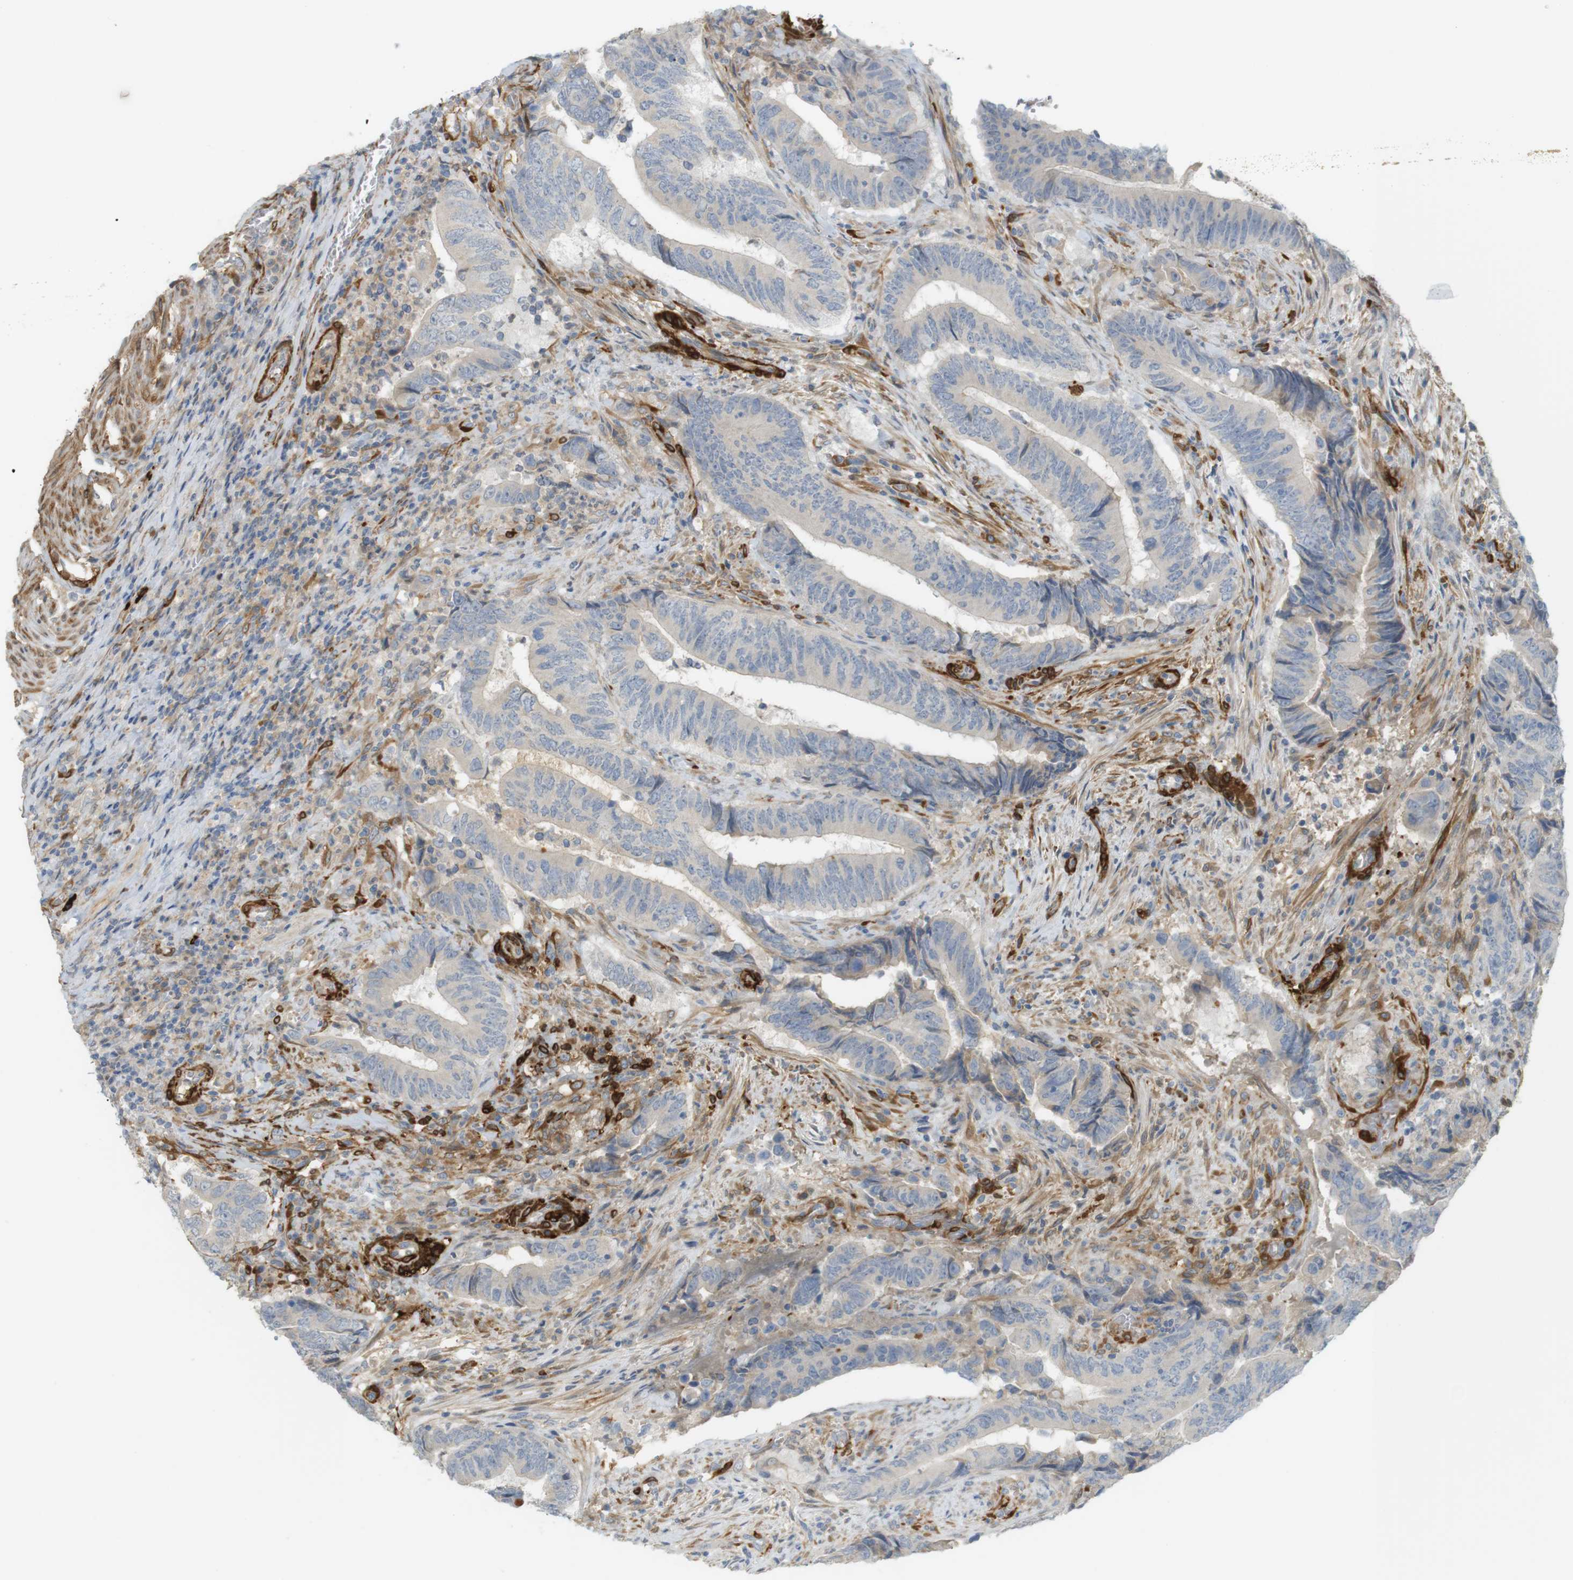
{"staining": {"intensity": "weak", "quantity": "<25%", "location": "cytoplasmic/membranous"}, "tissue": "colorectal cancer", "cell_type": "Tumor cells", "image_type": "cancer", "snomed": [{"axis": "morphology", "description": "Normal tissue, NOS"}, {"axis": "morphology", "description": "Adenocarcinoma, NOS"}, {"axis": "topography", "description": "Colon"}], "caption": "Tumor cells show no significant staining in adenocarcinoma (colorectal).", "gene": "PDE3A", "patient": {"sex": "male", "age": 56}}